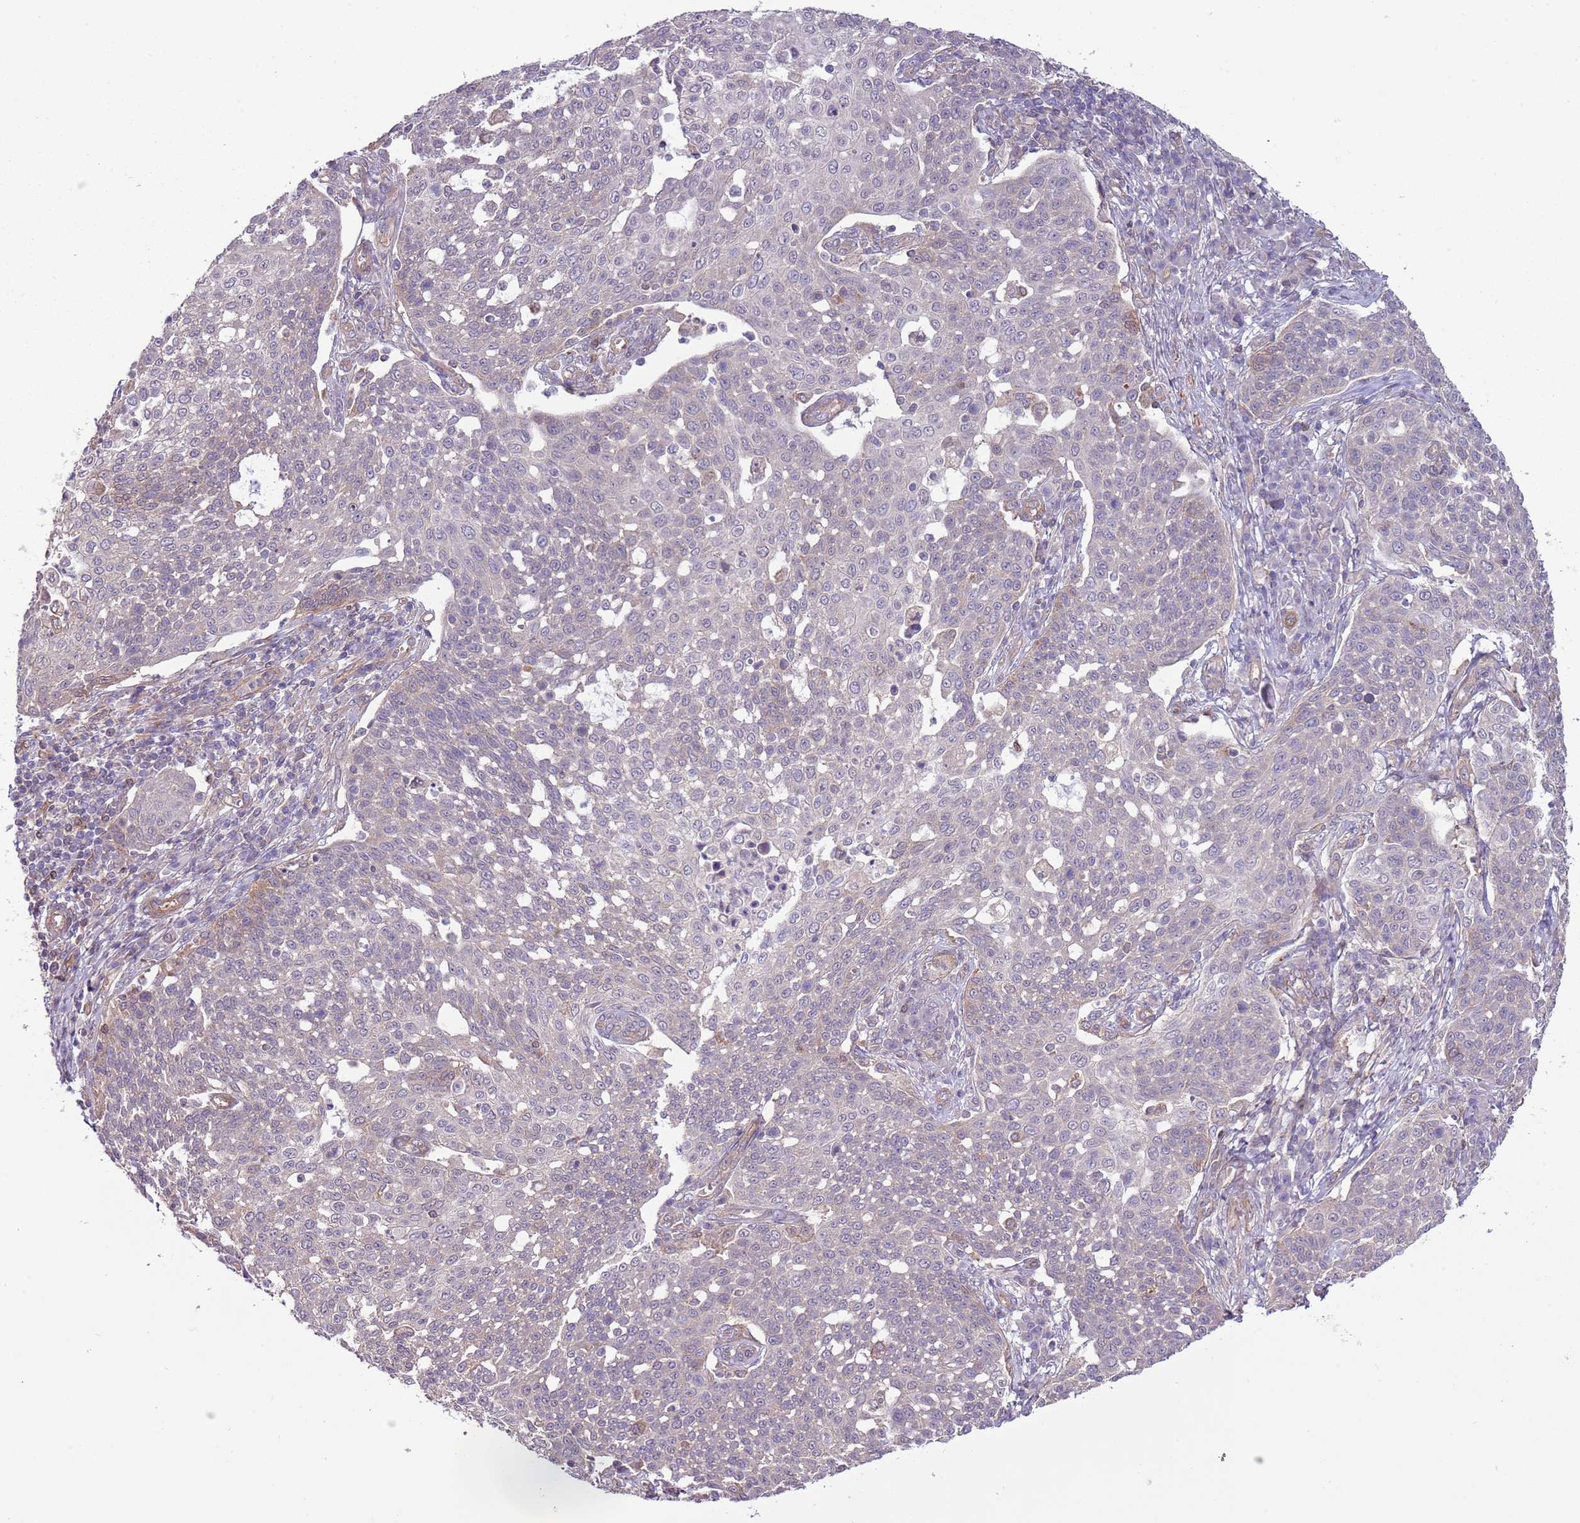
{"staining": {"intensity": "negative", "quantity": "none", "location": "none"}, "tissue": "cervical cancer", "cell_type": "Tumor cells", "image_type": "cancer", "snomed": [{"axis": "morphology", "description": "Squamous cell carcinoma, NOS"}, {"axis": "topography", "description": "Cervix"}], "caption": "Immunohistochemistry (IHC) photomicrograph of human squamous cell carcinoma (cervical) stained for a protein (brown), which shows no positivity in tumor cells.", "gene": "LPIN2", "patient": {"sex": "female", "age": 34}}